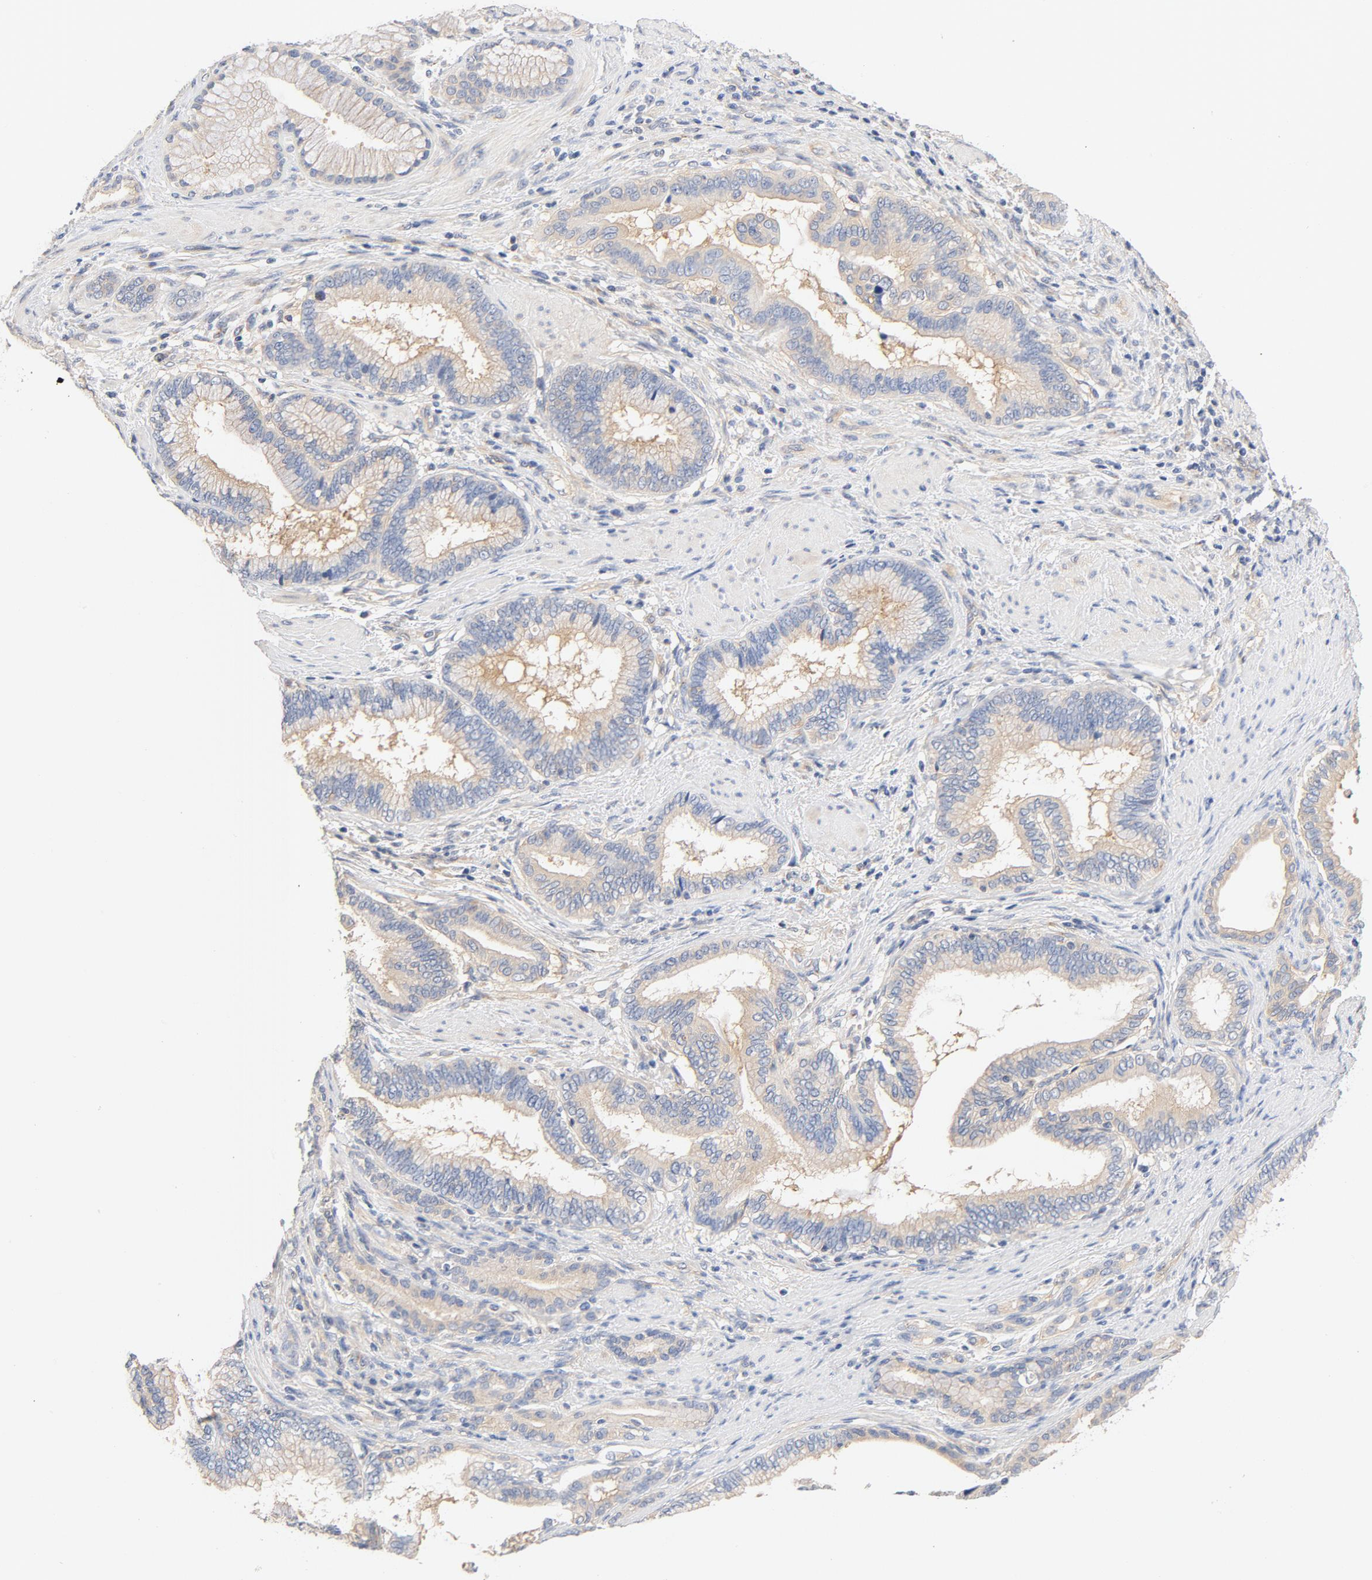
{"staining": {"intensity": "moderate", "quantity": ">75%", "location": "cytoplasmic/membranous"}, "tissue": "pancreatic cancer", "cell_type": "Tumor cells", "image_type": "cancer", "snomed": [{"axis": "morphology", "description": "Adenocarcinoma, NOS"}, {"axis": "topography", "description": "Pancreas"}], "caption": "Tumor cells demonstrate moderate cytoplasmic/membranous staining in approximately >75% of cells in adenocarcinoma (pancreatic).", "gene": "DYNC1H1", "patient": {"sex": "female", "age": 64}}